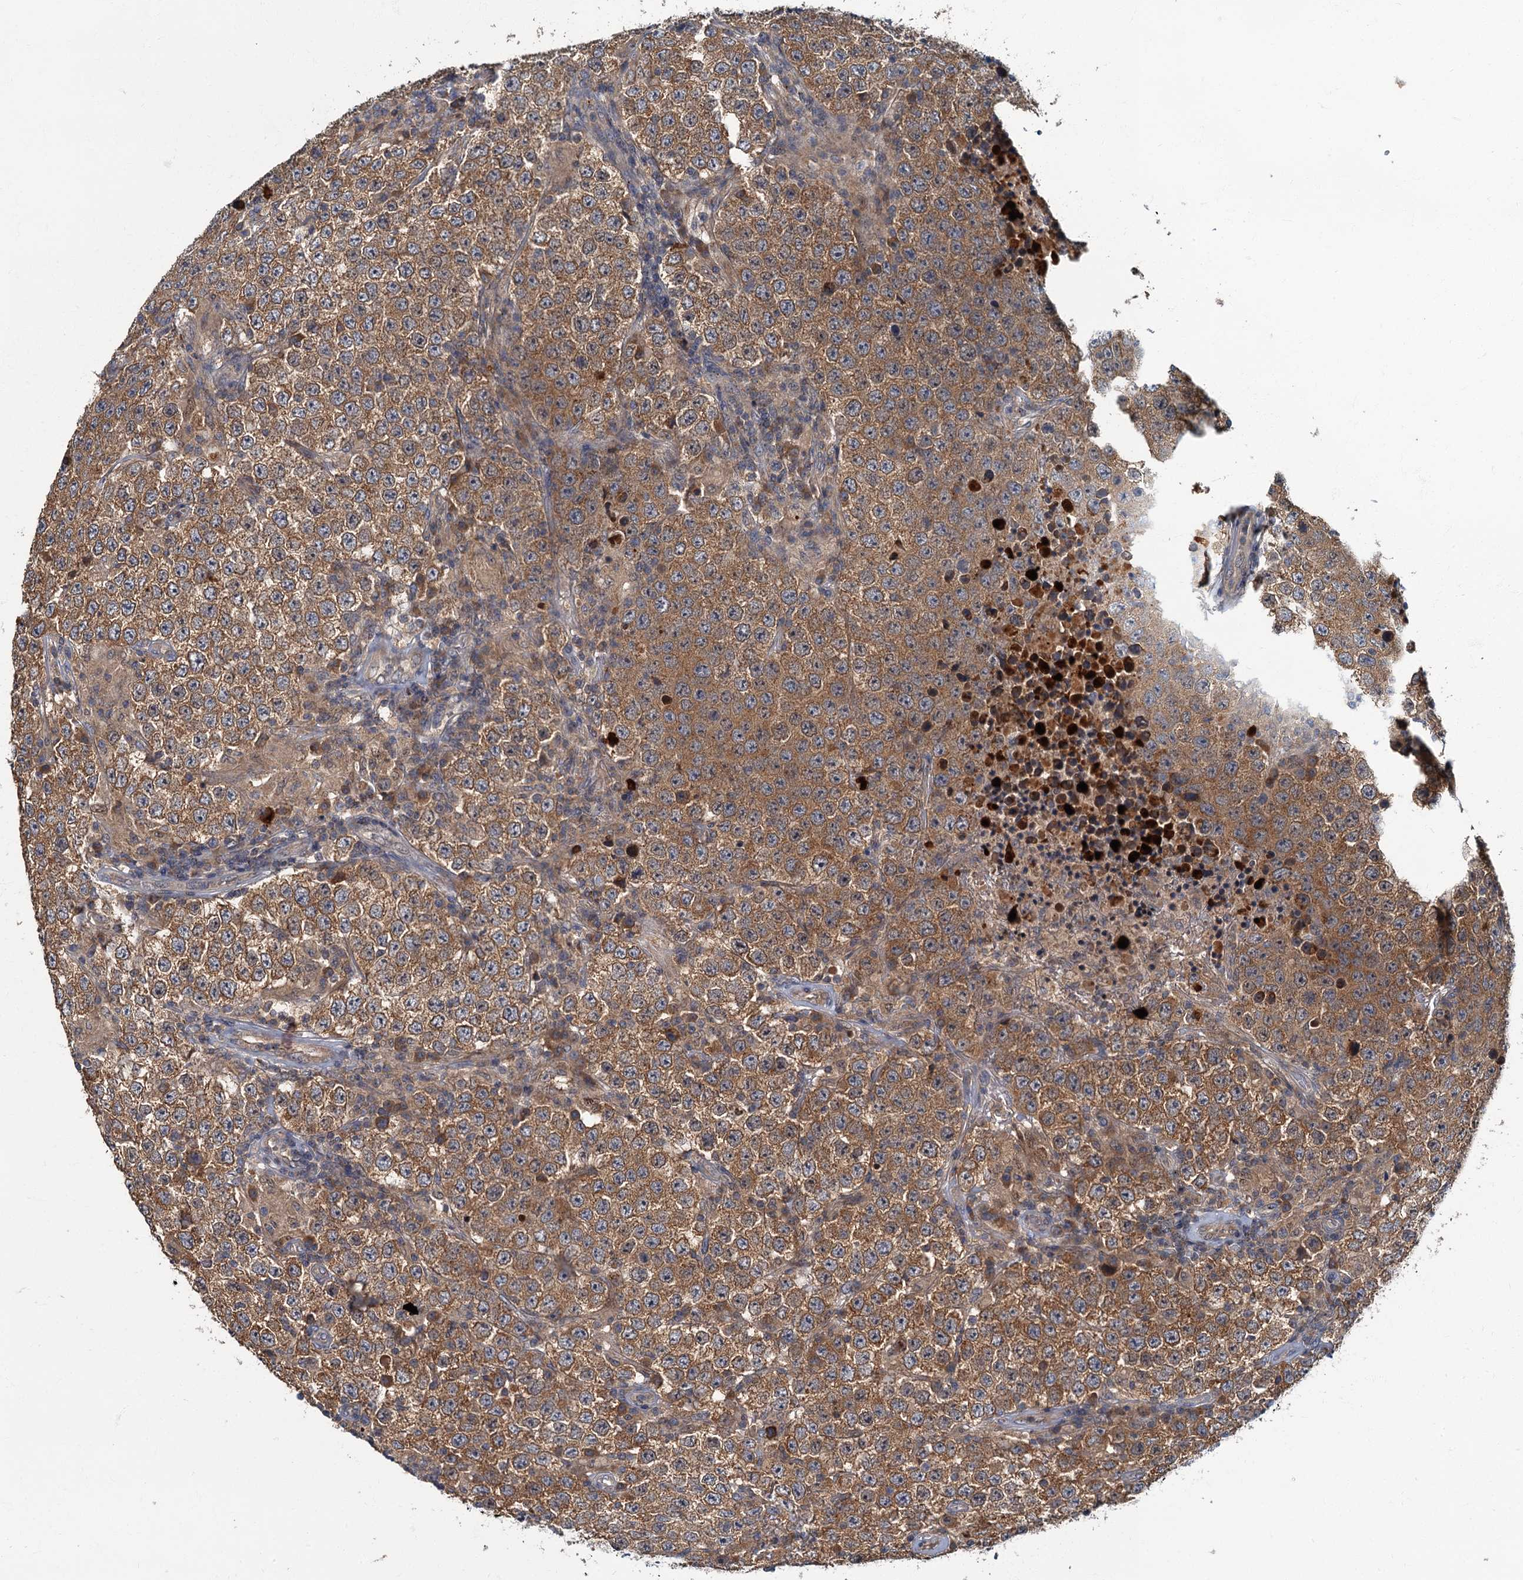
{"staining": {"intensity": "moderate", "quantity": ">75%", "location": "cytoplasmic/membranous"}, "tissue": "testis cancer", "cell_type": "Tumor cells", "image_type": "cancer", "snomed": [{"axis": "morphology", "description": "Normal tissue, NOS"}, {"axis": "morphology", "description": "Urothelial carcinoma, High grade"}, {"axis": "morphology", "description": "Seminoma, NOS"}, {"axis": "morphology", "description": "Carcinoma, Embryonal, NOS"}, {"axis": "topography", "description": "Urinary bladder"}, {"axis": "topography", "description": "Testis"}], "caption": "This image displays embryonal carcinoma (testis) stained with immunohistochemistry to label a protein in brown. The cytoplasmic/membranous of tumor cells show moderate positivity for the protein. Nuclei are counter-stained blue.", "gene": "WDCP", "patient": {"sex": "male", "age": 41}}